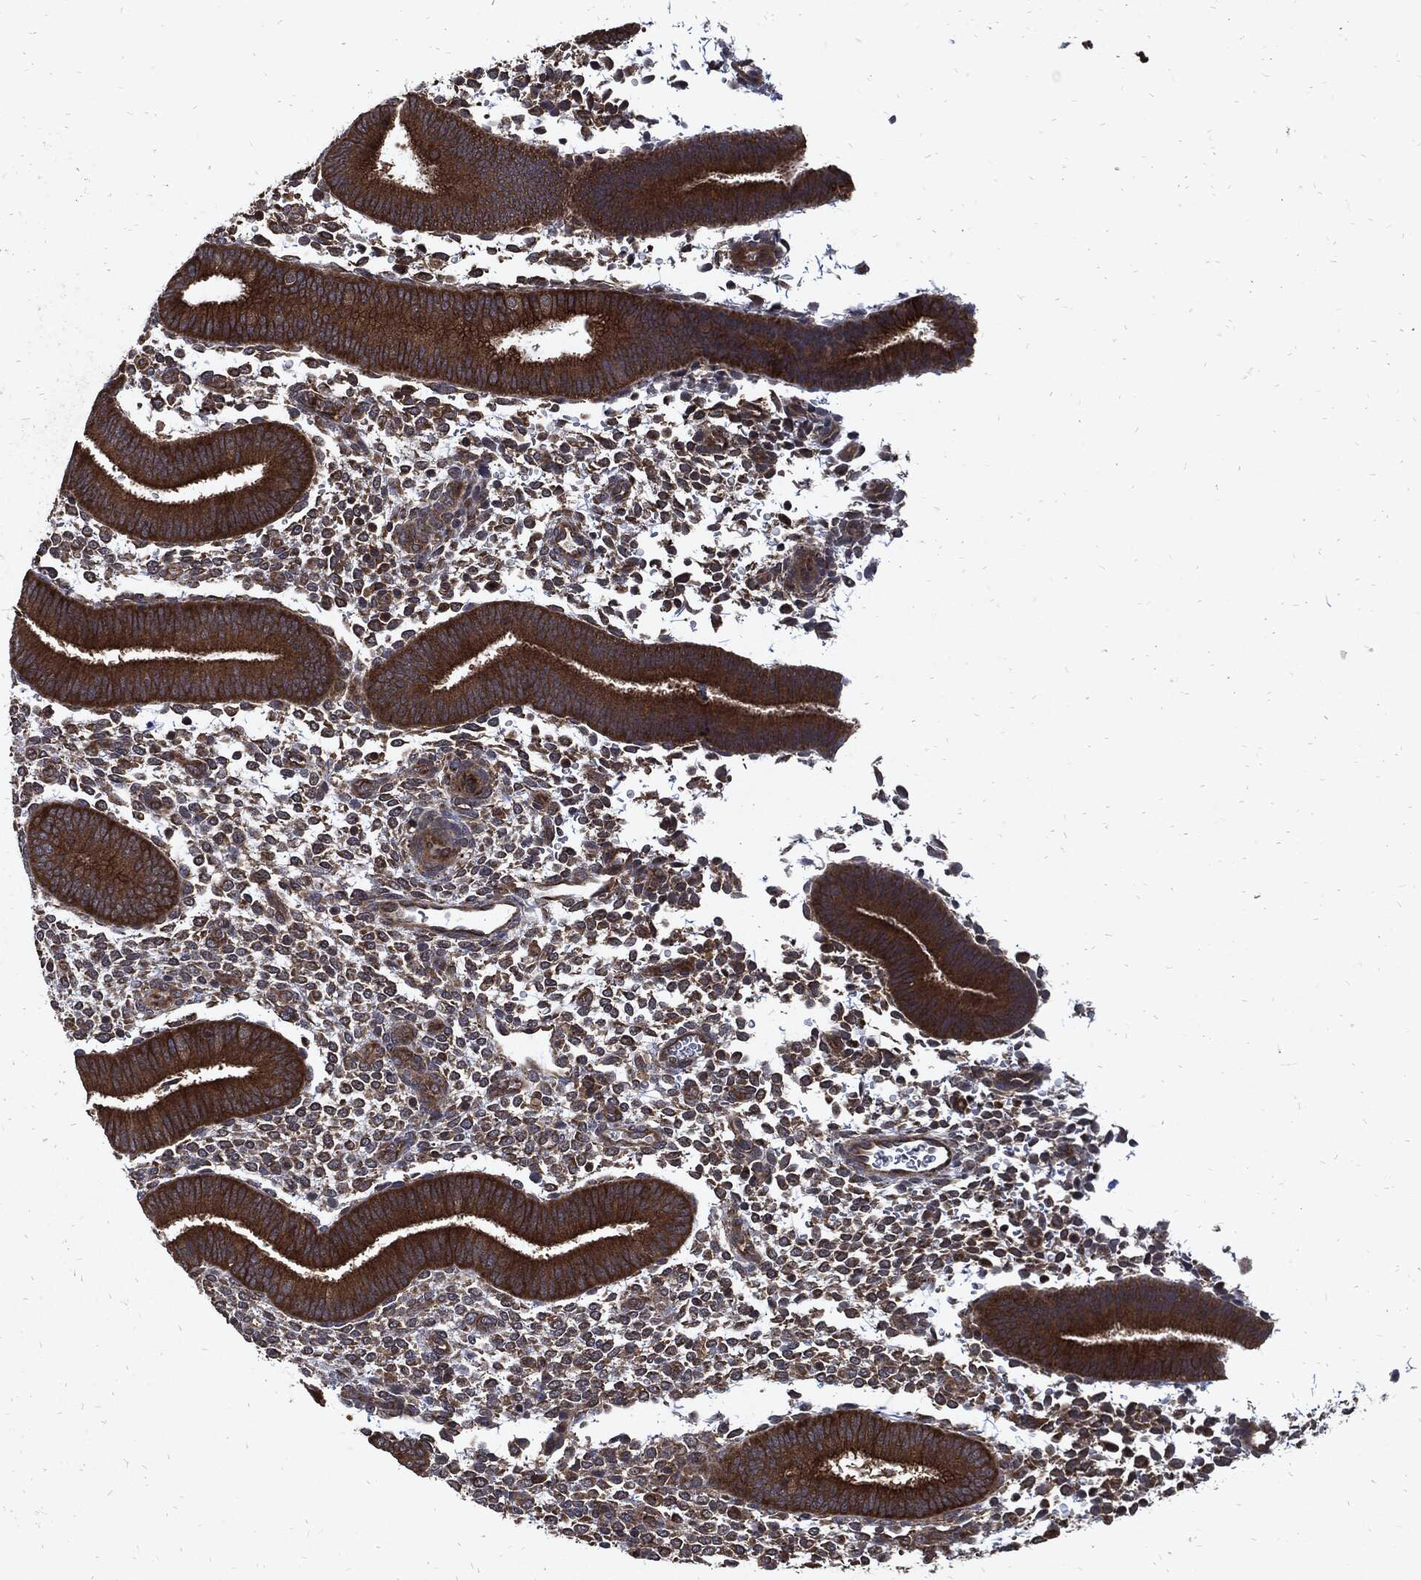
{"staining": {"intensity": "negative", "quantity": "none", "location": "none"}, "tissue": "endometrium", "cell_type": "Cells in endometrial stroma", "image_type": "normal", "snomed": [{"axis": "morphology", "description": "Normal tissue, NOS"}, {"axis": "topography", "description": "Endometrium"}], "caption": "Immunohistochemical staining of benign endometrium shows no significant positivity in cells in endometrial stroma.", "gene": "DCTN1", "patient": {"sex": "female", "age": 39}}